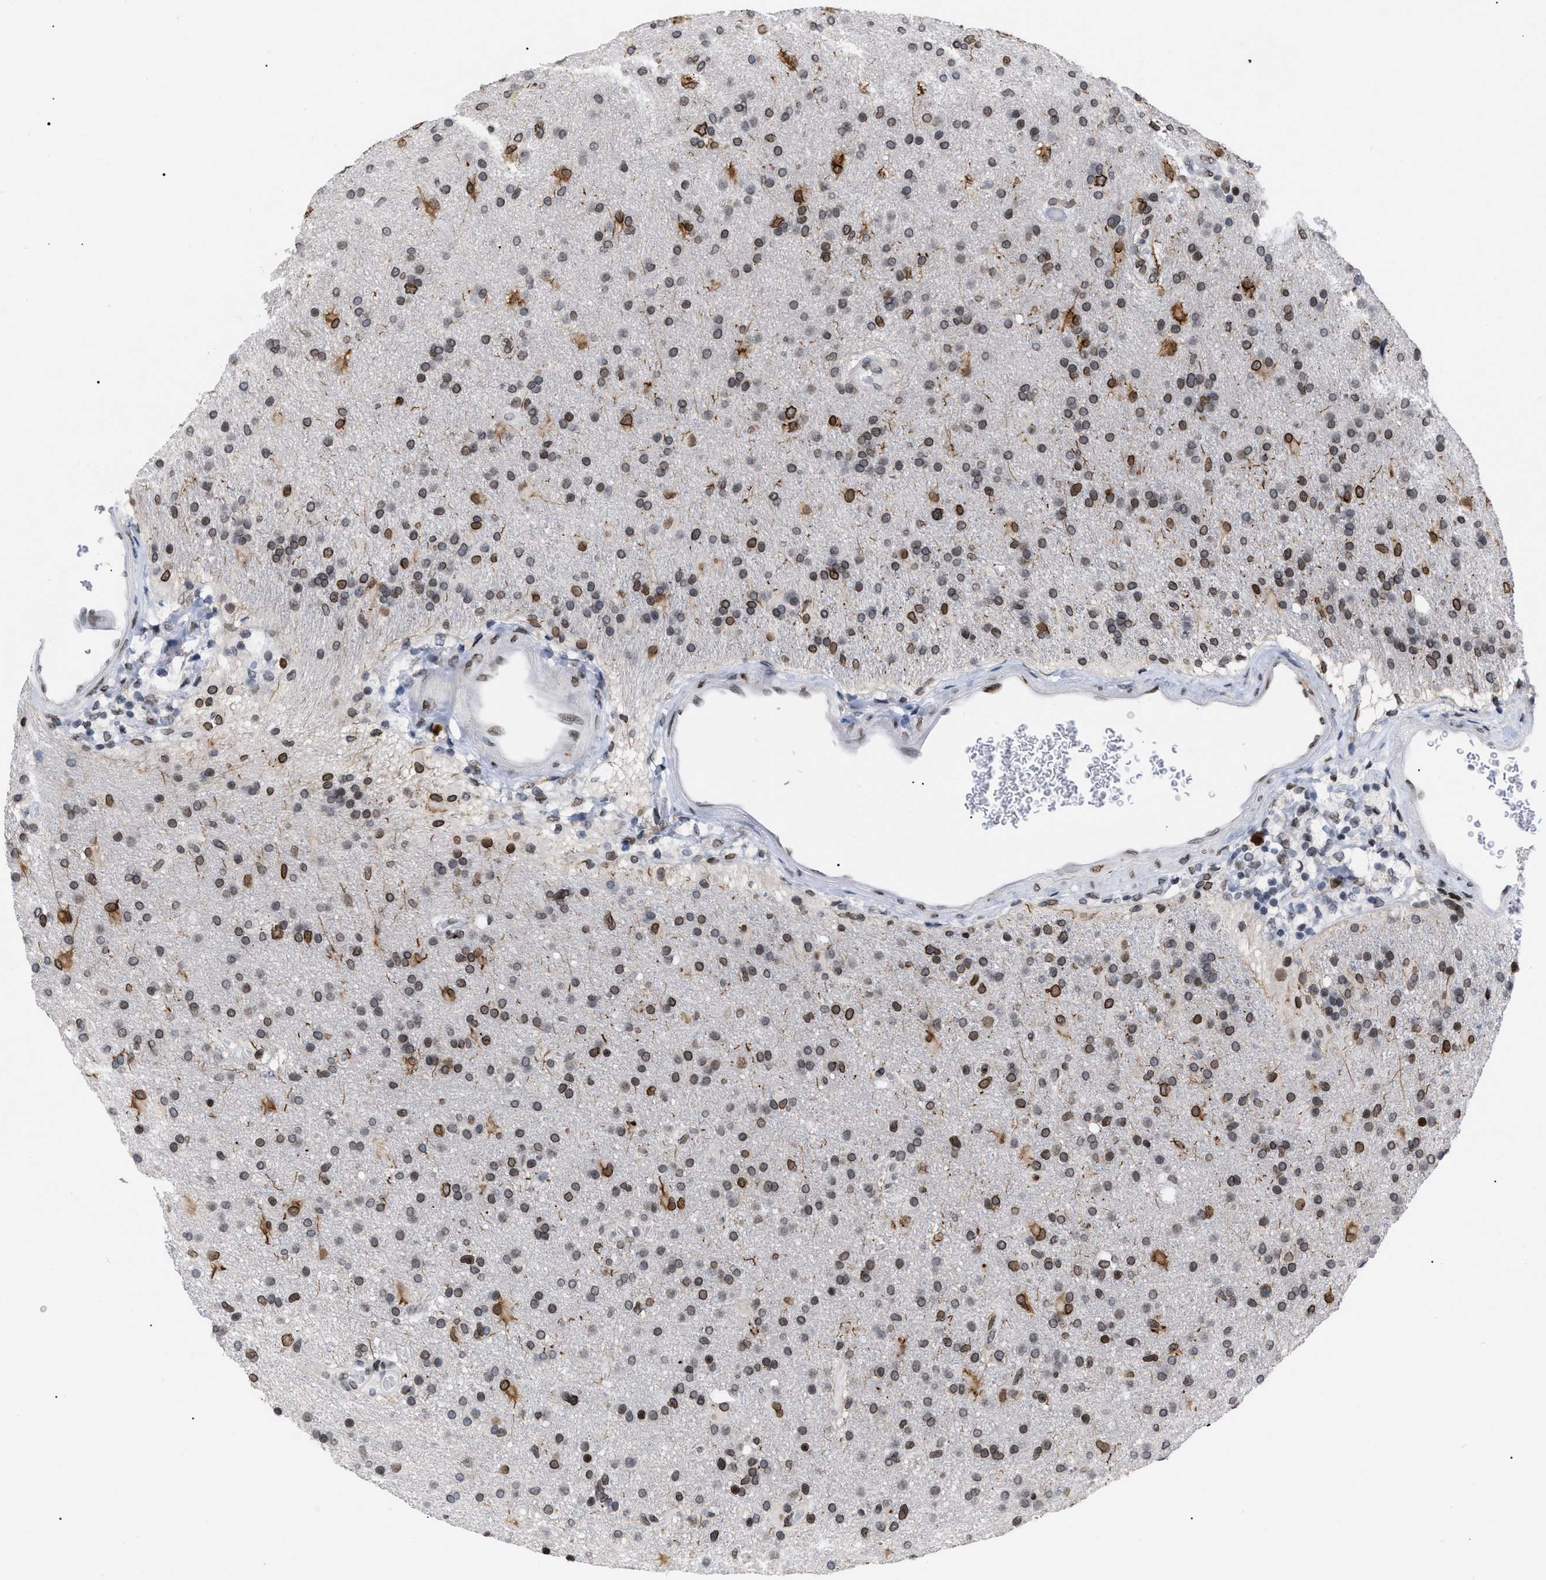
{"staining": {"intensity": "strong", "quantity": ">75%", "location": "cytoplasmic/membranous,nuclear"}, "tissue": "glioma", "cell_type": "Tumor cells", "image_type": "cancer", "snomed": [{"axis": "morphology", "description": "Glioma, malignant, High grade"}, {"axis": "topography", "description": "Brain"}], "caption": "This is an image of immunohistochemistry (IHC) staining of glioma, which shows strong positivity in the cytoplasmic/membranous and nuclear of tumor cells.", "gene": "TPR", "patient": {"sex": "male", "age": 72}}